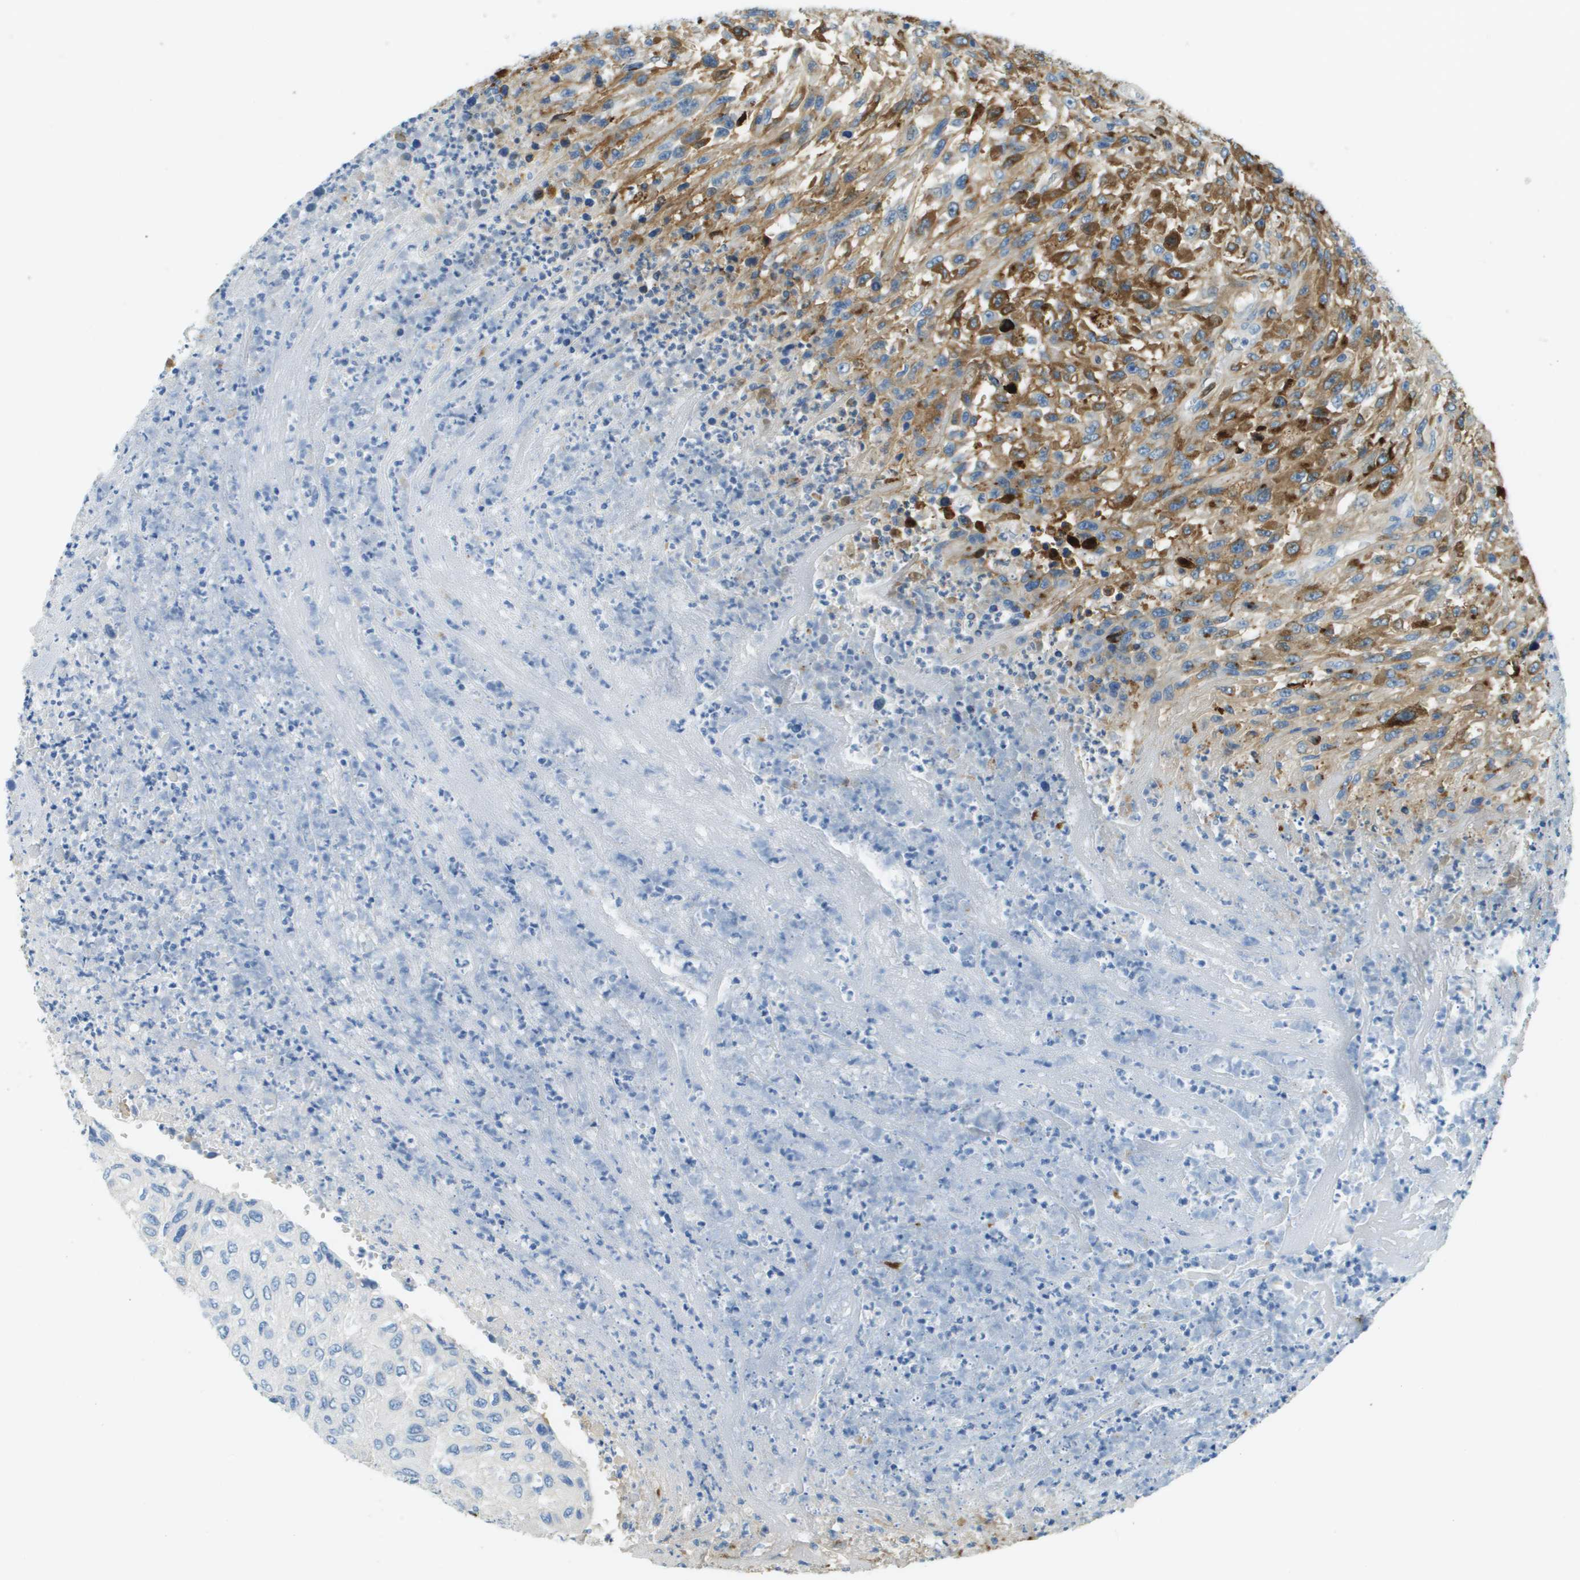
{"staining": {"intensity": "moderate", "quantity": "25%-75%", "location": "cytoplasmic/membranous"}, "tissue": "urothelial cancer", "cell_type": "Tumor cells", "image_type": "cancer", "snomed": [{"axis": "morphology", "description": "Urothelial carcinoma, High grade"}, {"axis": "topography", "description": "Urinary bladder"}], "caption": "The immunohistochemical stain shows moderate cytoplasmic/membranous positivity in tumor cells of urothelial carcinoma (high-grade) tissue. The protein is shown in brown color, while the nuclei are stained blue.", "gene": "DCN", "patient": {"sex": "male", "age": 66}}